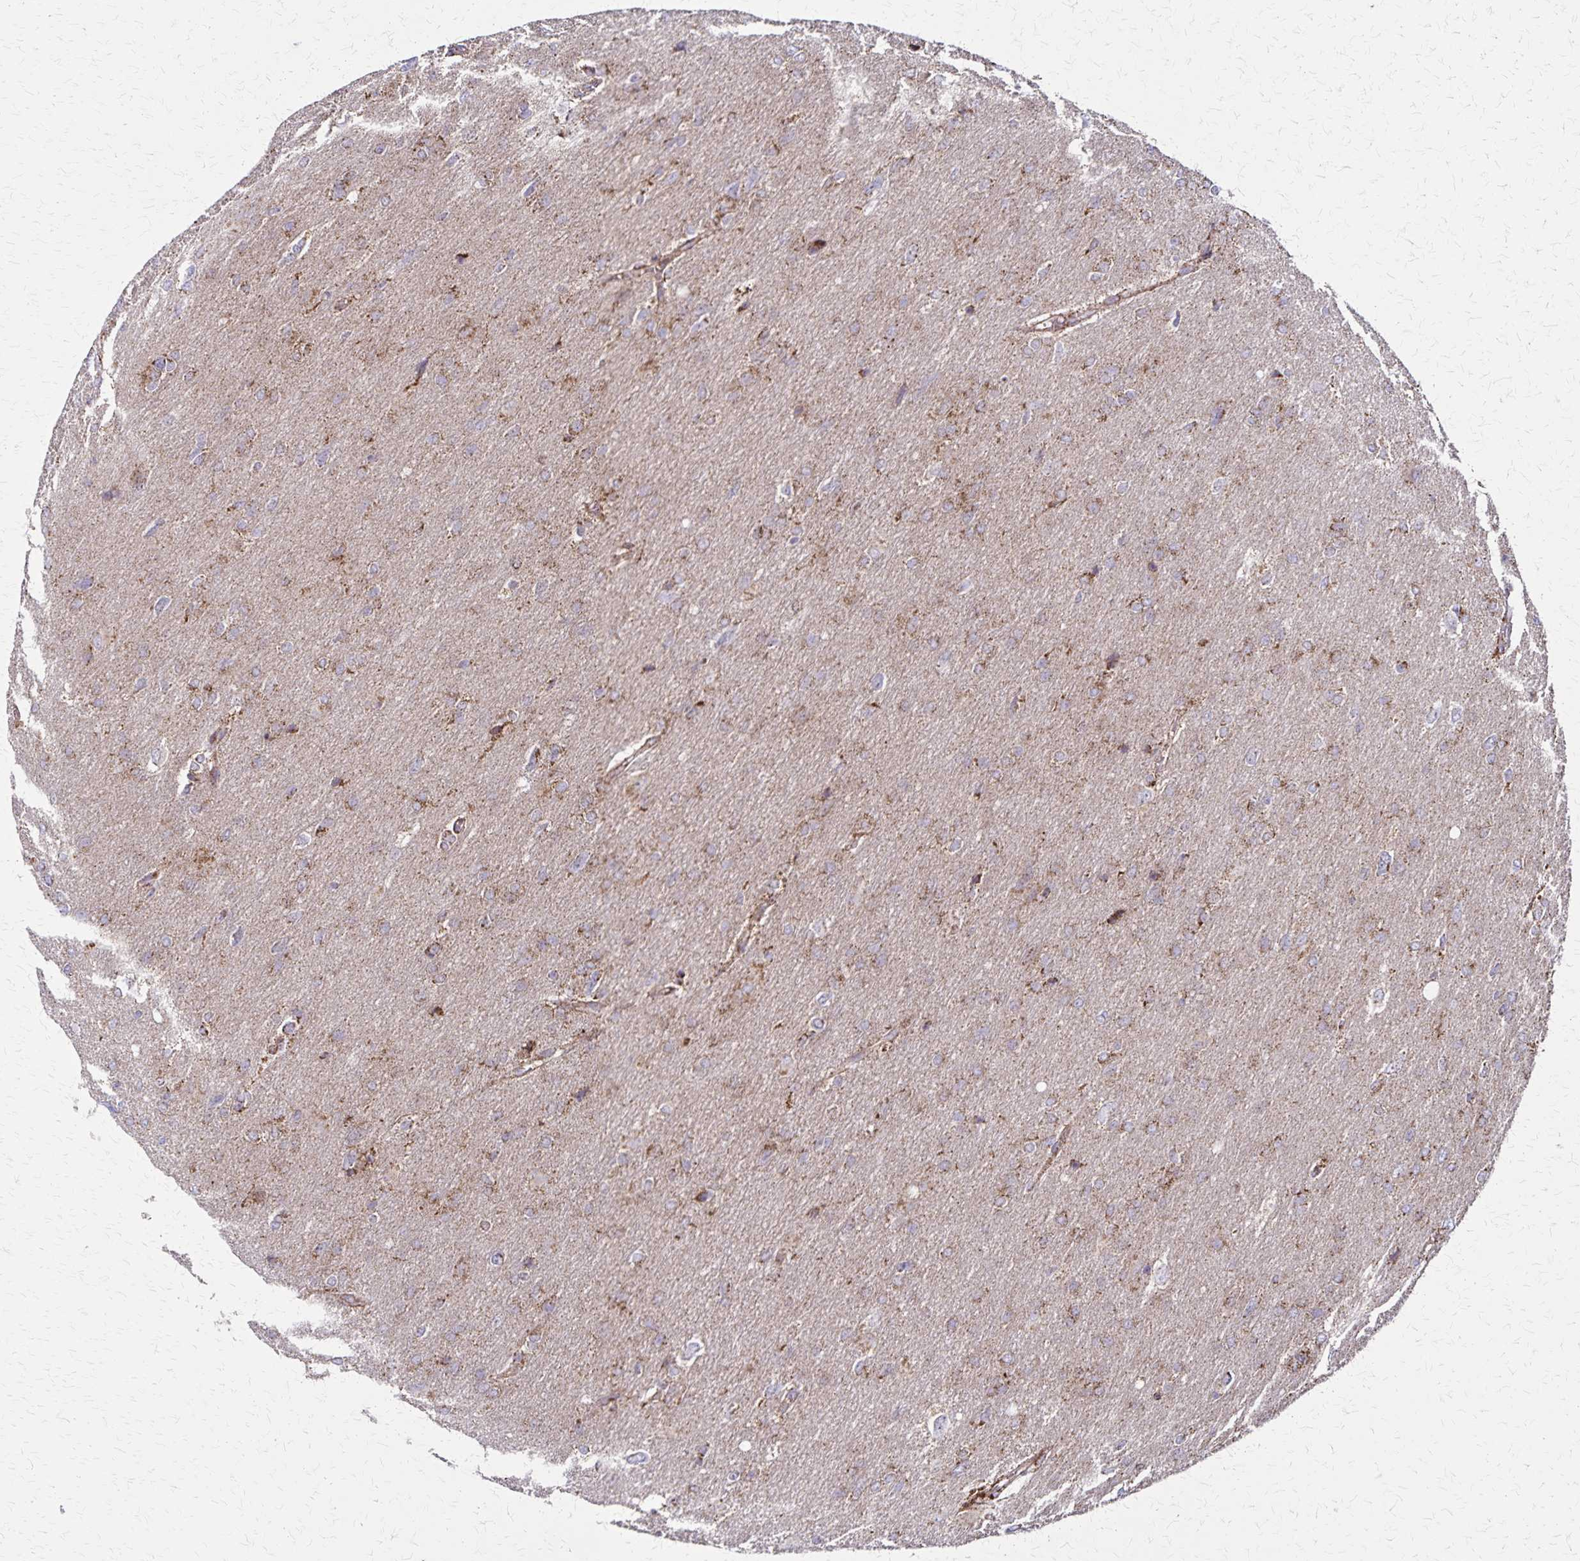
{"staining": {"intensity": "moderate", "quantity": ">75%", "location": "cytoplasmic/membranous"}, "tissue": "glioma", "cell_type": "Tumor cells", "image_type": "cancer", "snomed": [{"axis": "morphology", "description": "Glioma, malignant, High grade"}, {"axis": "topography", "description": "Brain"}], "caption": "Immunohistochemistry (DAB) staining of human glioma displays moderate cytoplasmic/membranous protein staining in about >75% of tumor cells. The protein is stained brown, and the nuclei are stained in blue (DAB (3,3'-diaminobenzidine) IHC with brightfield microscopy, high magnification).", "gene": "NFS1", "patient": {"sex": "male", "age": 53}}